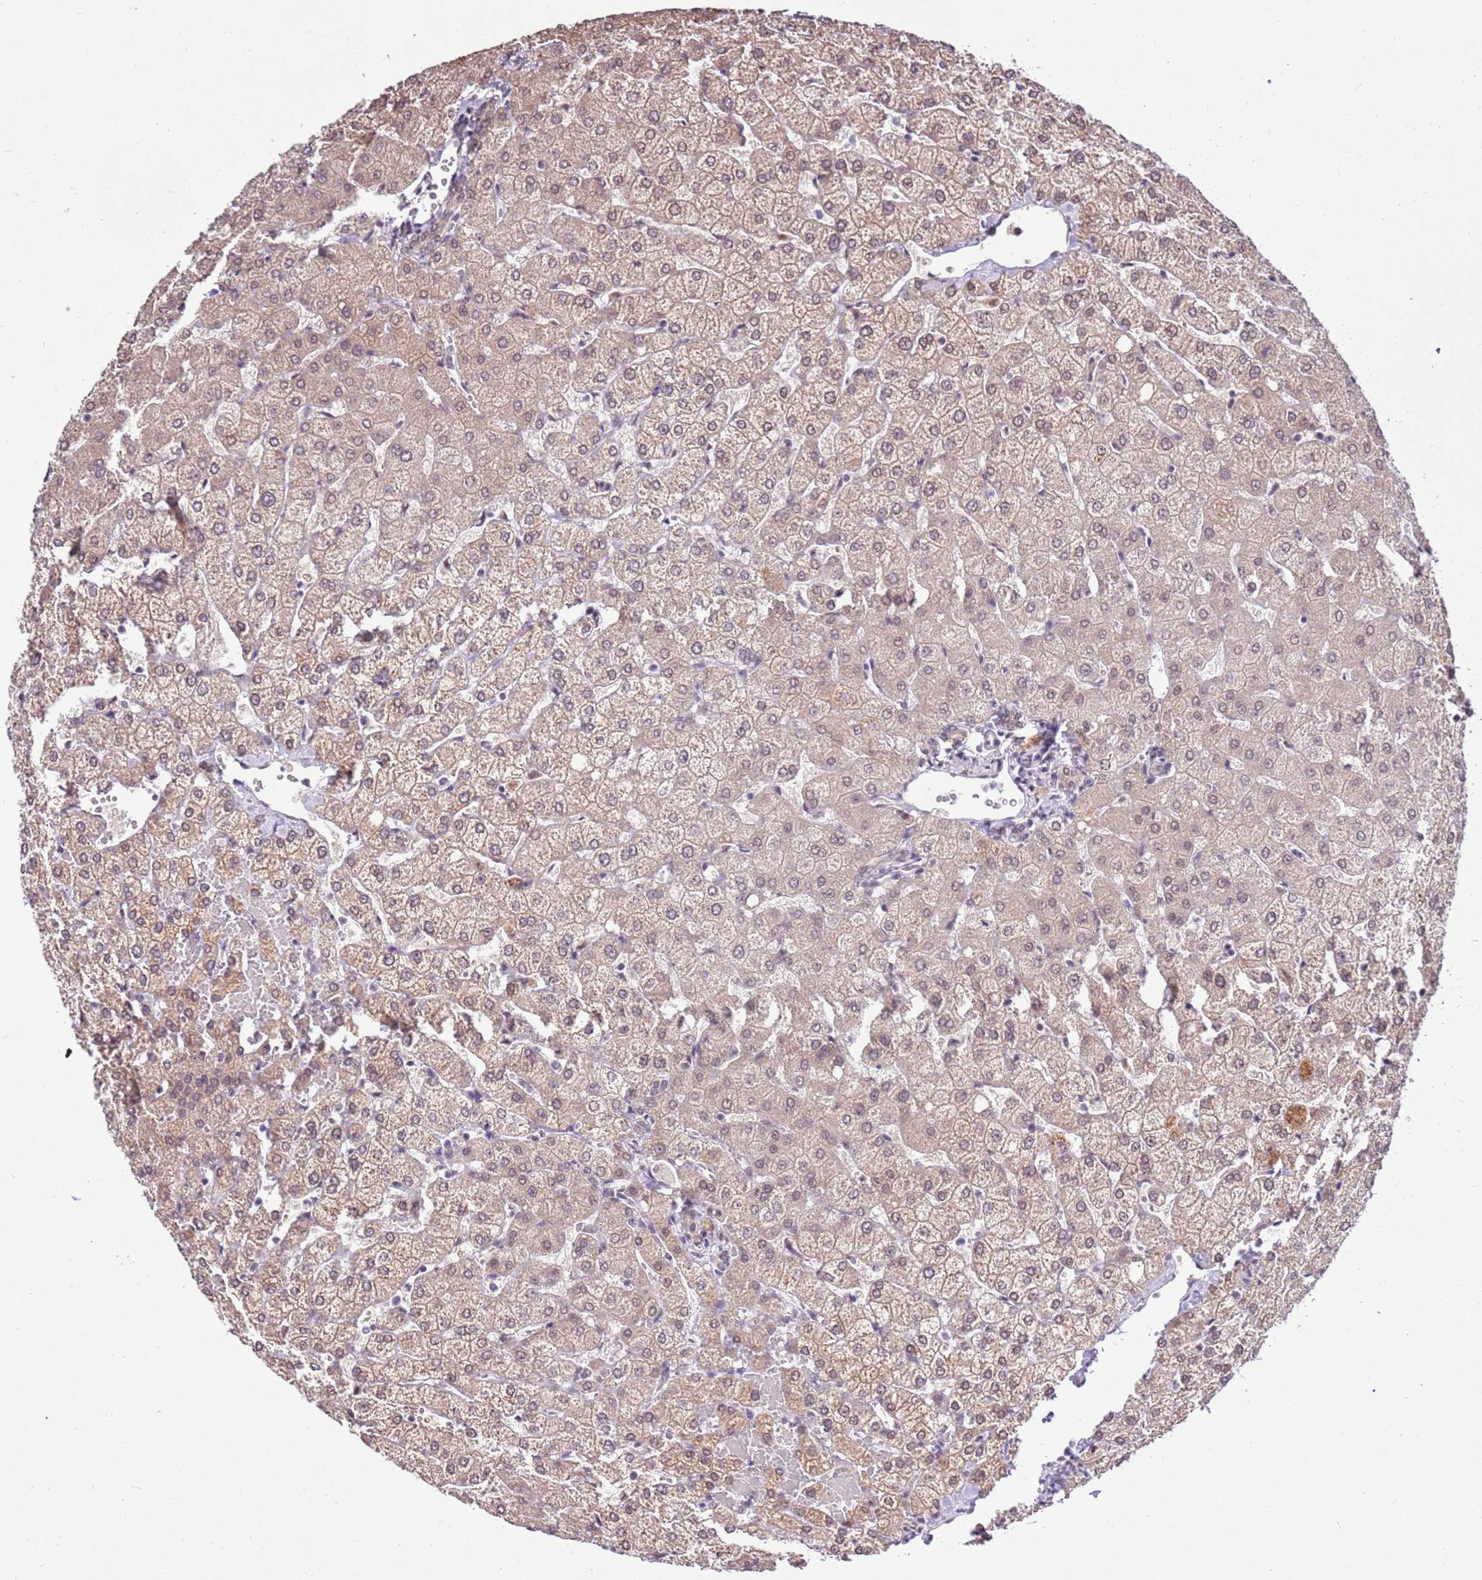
{"staining": {"intensity": "weak", "quantity": "25%-75%", "location": "nuclear"}, "tissue": "liver", "cell_type": "Cholangiocytes", "image_type": "normal", "snomed": [{"axis": "morphology", "description": "Normal tissue, NOS"}, {"axis": "topography", "description": "Liver"}], "caption": "Immunohistochemistry (IHC) histopathology image of normal liver stained for a protein (brown), which exhibits low levels of weak nuclear expression in about 25%-75% of cholangiocytes.", "gene": "AKAP8L", "patient": {"sex": "female", "age": 54}}